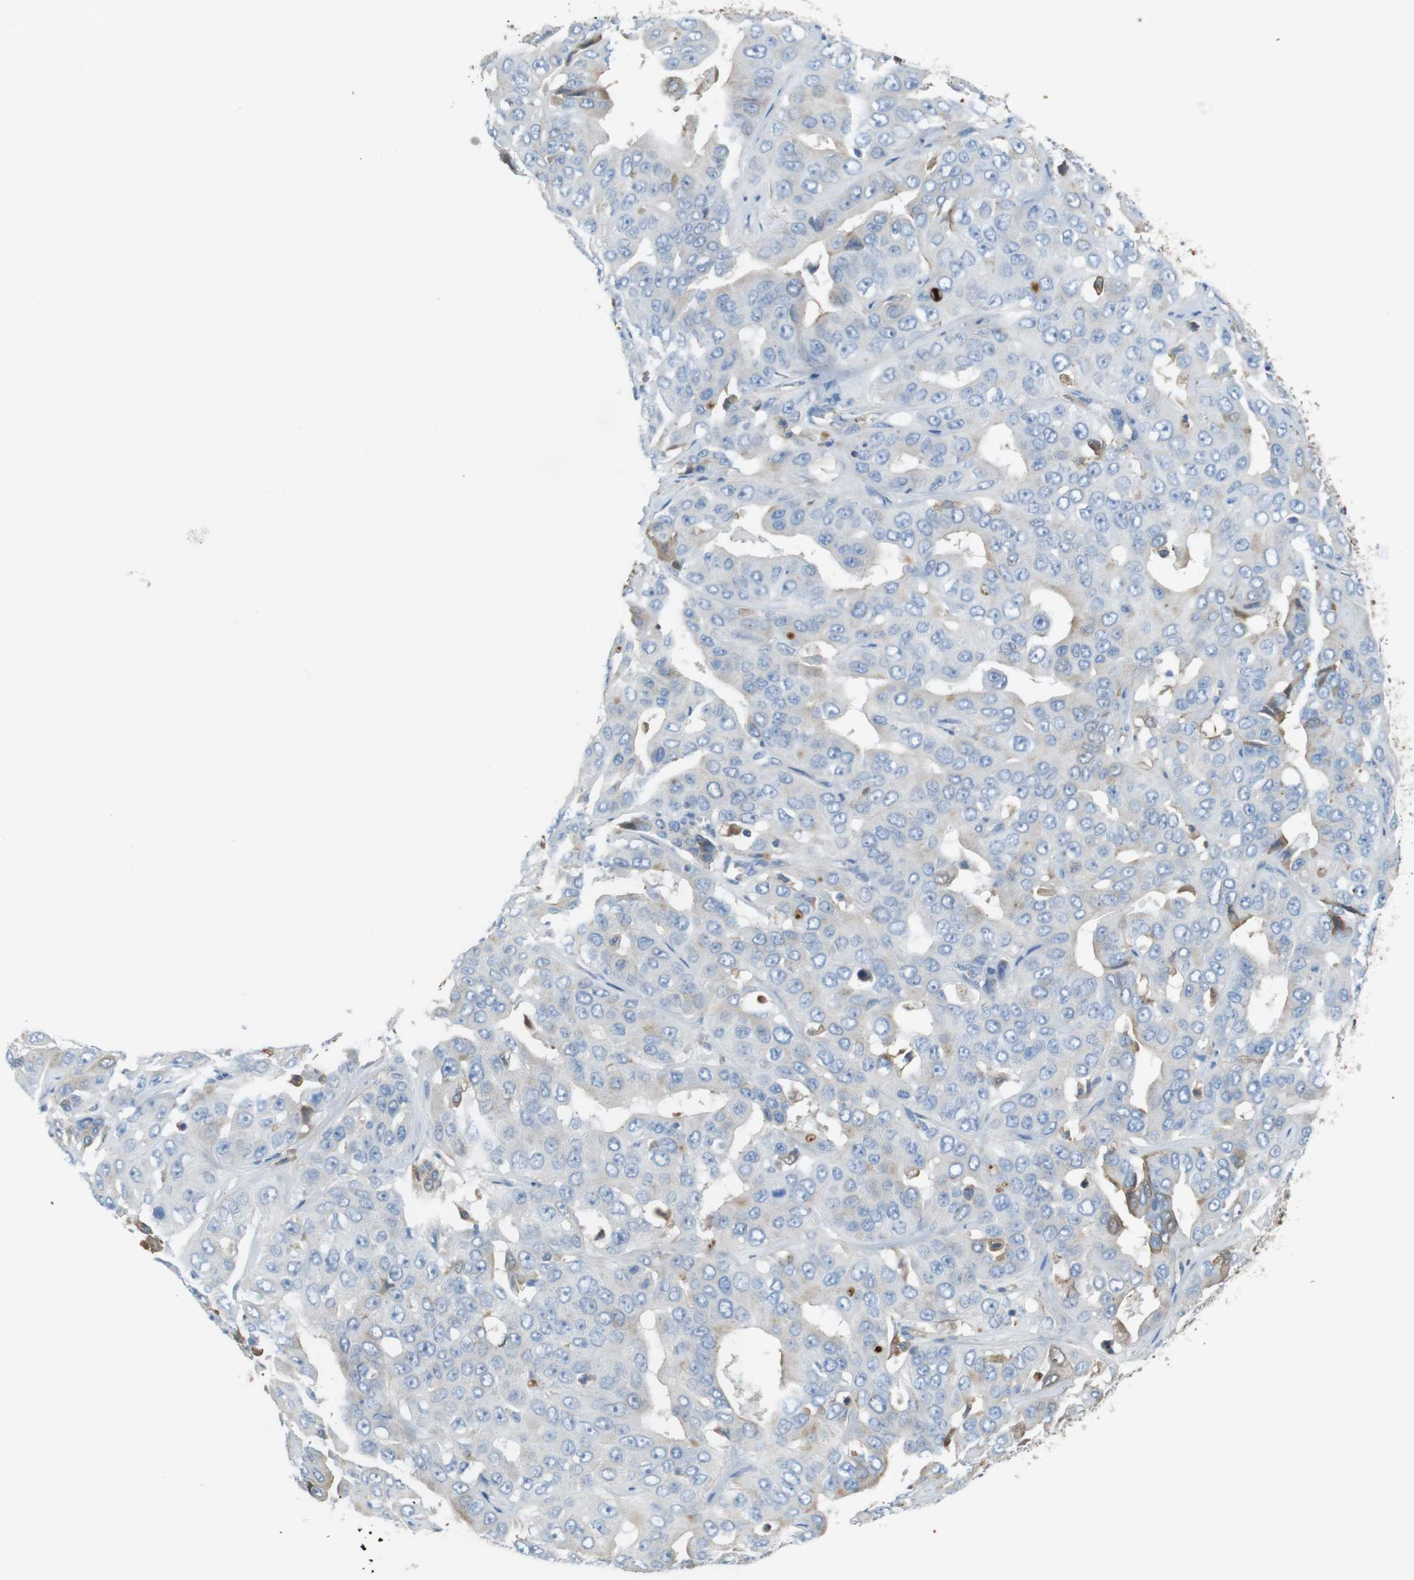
{"staining": {"intensity": "negative", "quantity": "none", "location": "none"}, "tissue": "liver cancer", "cell_type": "Tumor cells", "image_type": "cancer", "snomed": [{"axis": "morphology", "description": "Cholangiocarcinoma"}, {"axis": "topography", "description": "Liver"}], "caption": "Cholangiocarcinoma (liver) was stained to show a protein in brown. There is no significant staining in tumor cells.", "gene": "LTBP4", "patient": {"sex": "female", "age": 52}}